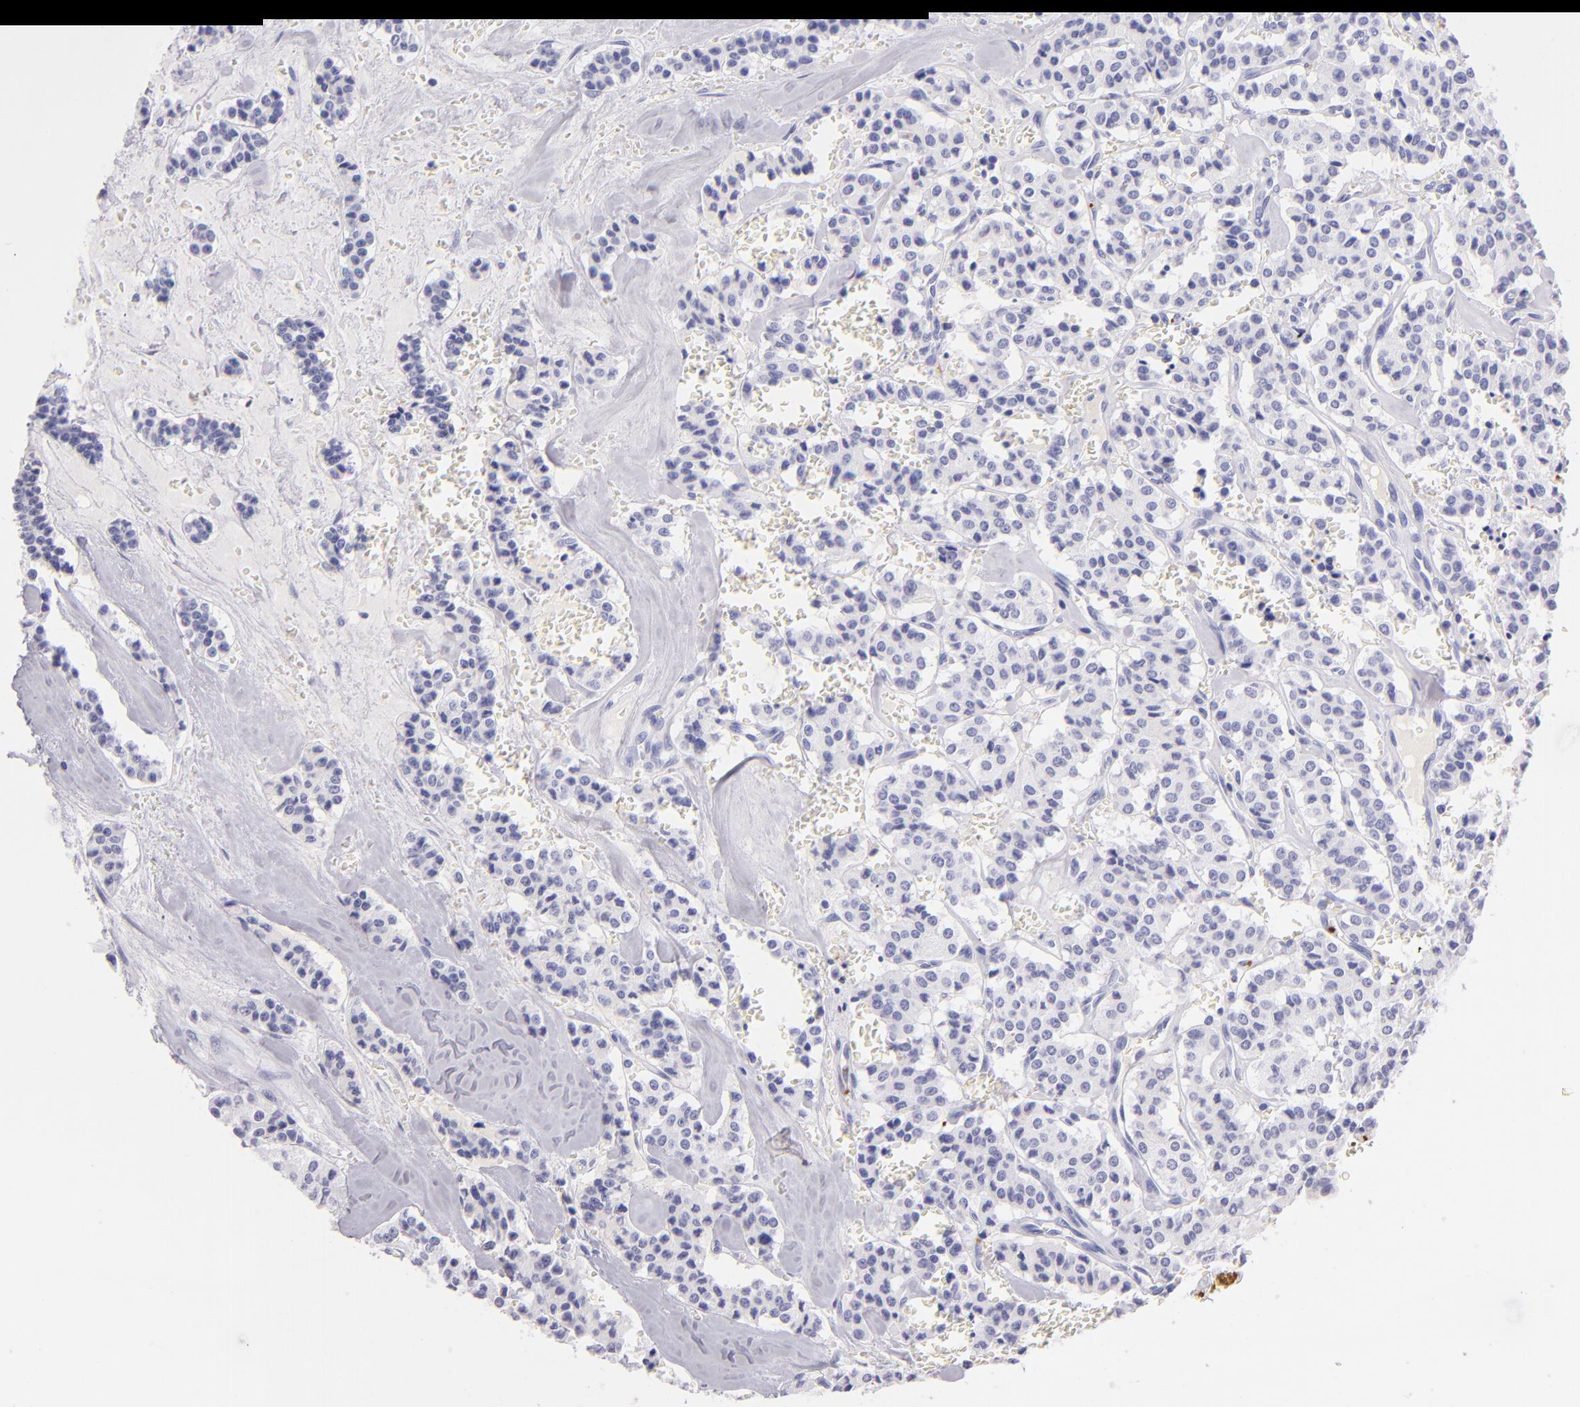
{"staining": {"intensity": "negative", "quantity": "none", "location": "none"}, "tissue": "carcinoid", "cell_type": "Tumor cells", "image_type": "cancer", "snomed": [{"axis": "morphology", "description": "Carcinoid, malignant, NOS"}, {"axis": "topography", "description": "Bronchus"}], "caption": "There is no significant positivity in tumor cells of carcinoid.", "gene": "GP1BA", "patient": {"sex": "male", "age": 55}}